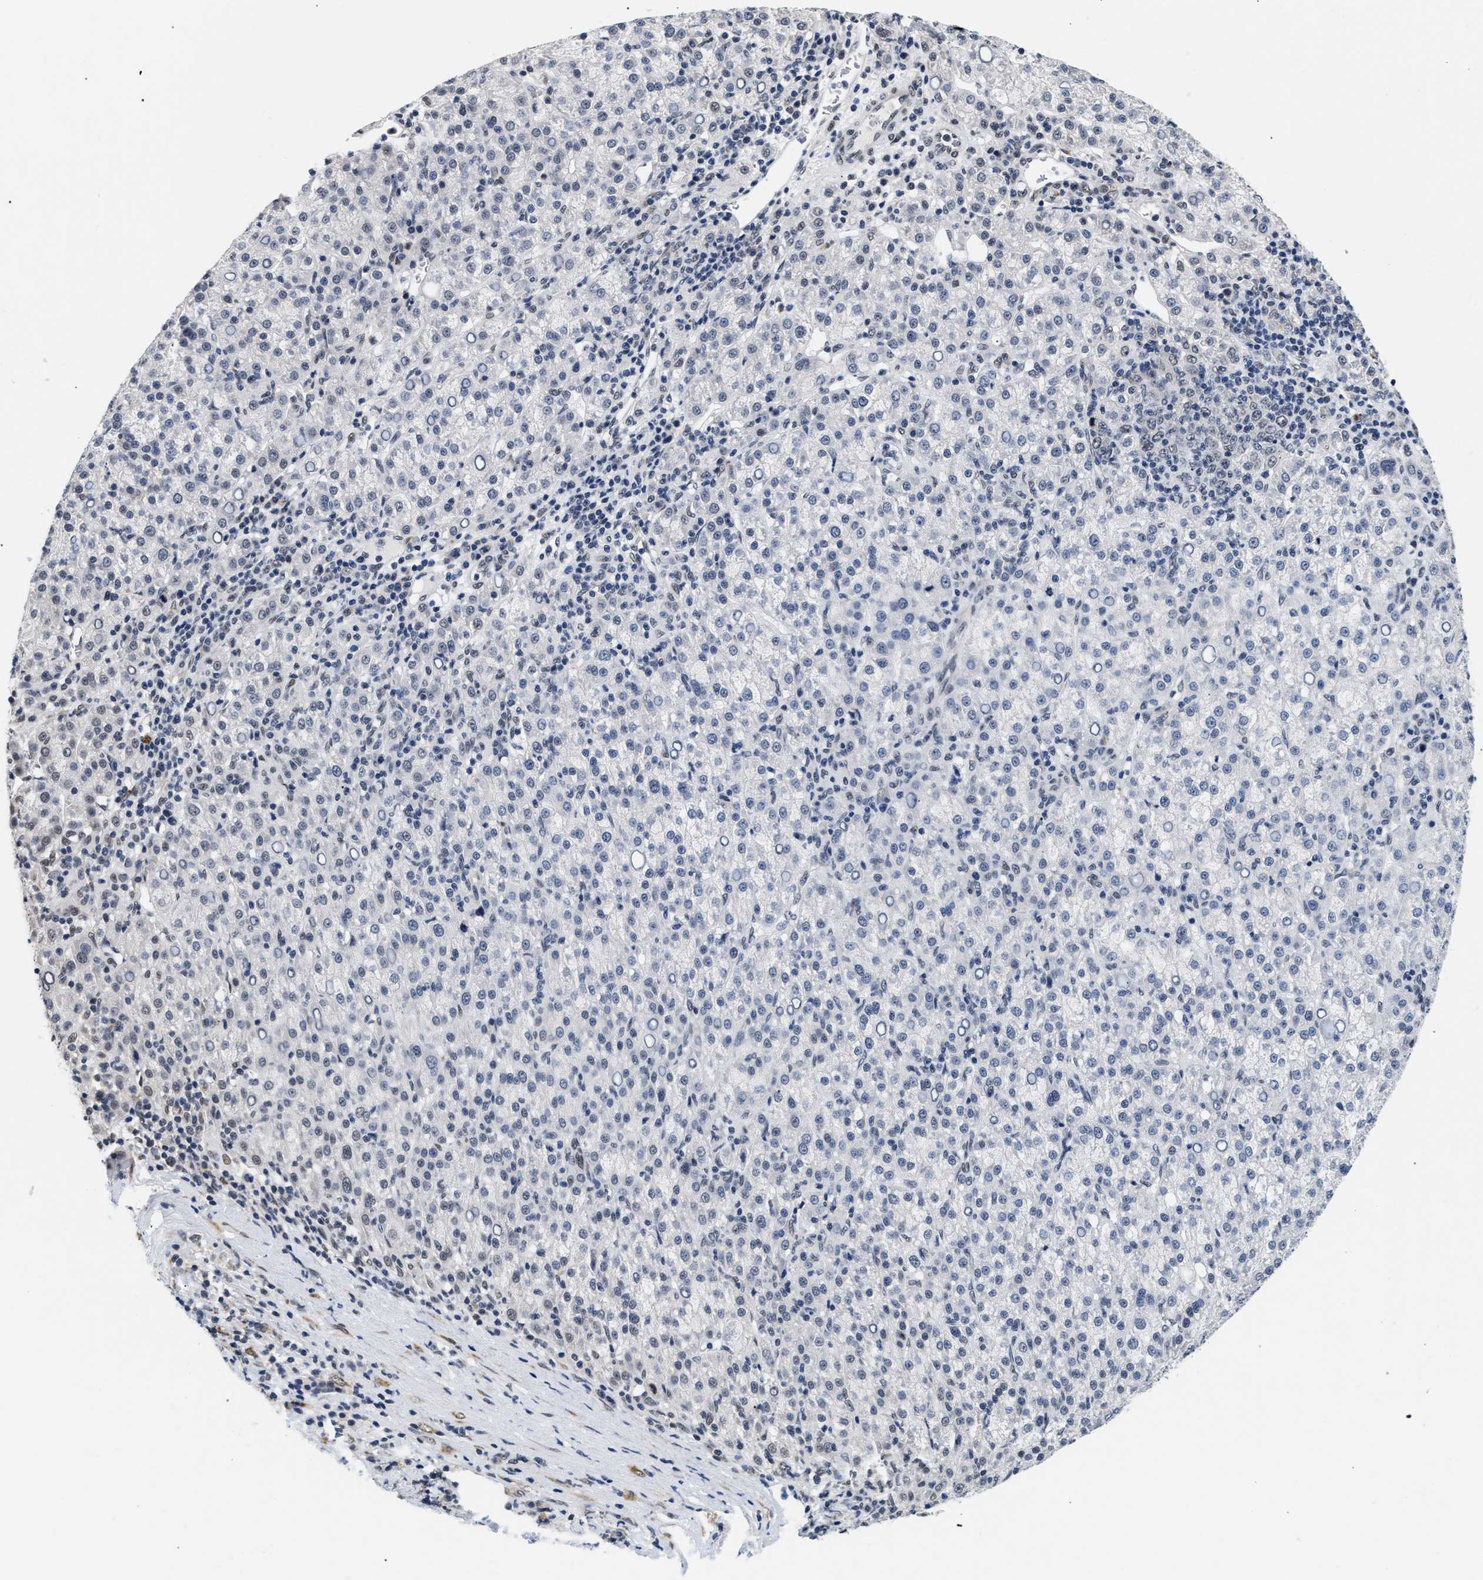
{"staining": {"intensity": "negative", "quantity": "none", "location": "none"}, "tissue": "liver cancer", "cell_type": "Tumor cells", "image_type": "cancer", "snomed": [{"axis": "morphology", "description": "Carcinoma, Hepatocellular, NOS"}, {"axis": "topography", "description": "Liver"}], "caption": "Liver cancer was stained to show a protein in brown. There is no significant expression in tumor cells. (DAB (3,3'-diaminobenzidine) immunohistochemistry (IHC), high magnification).", "gene": "THOC1", "patient": {"sex": "female", "age": 58}}